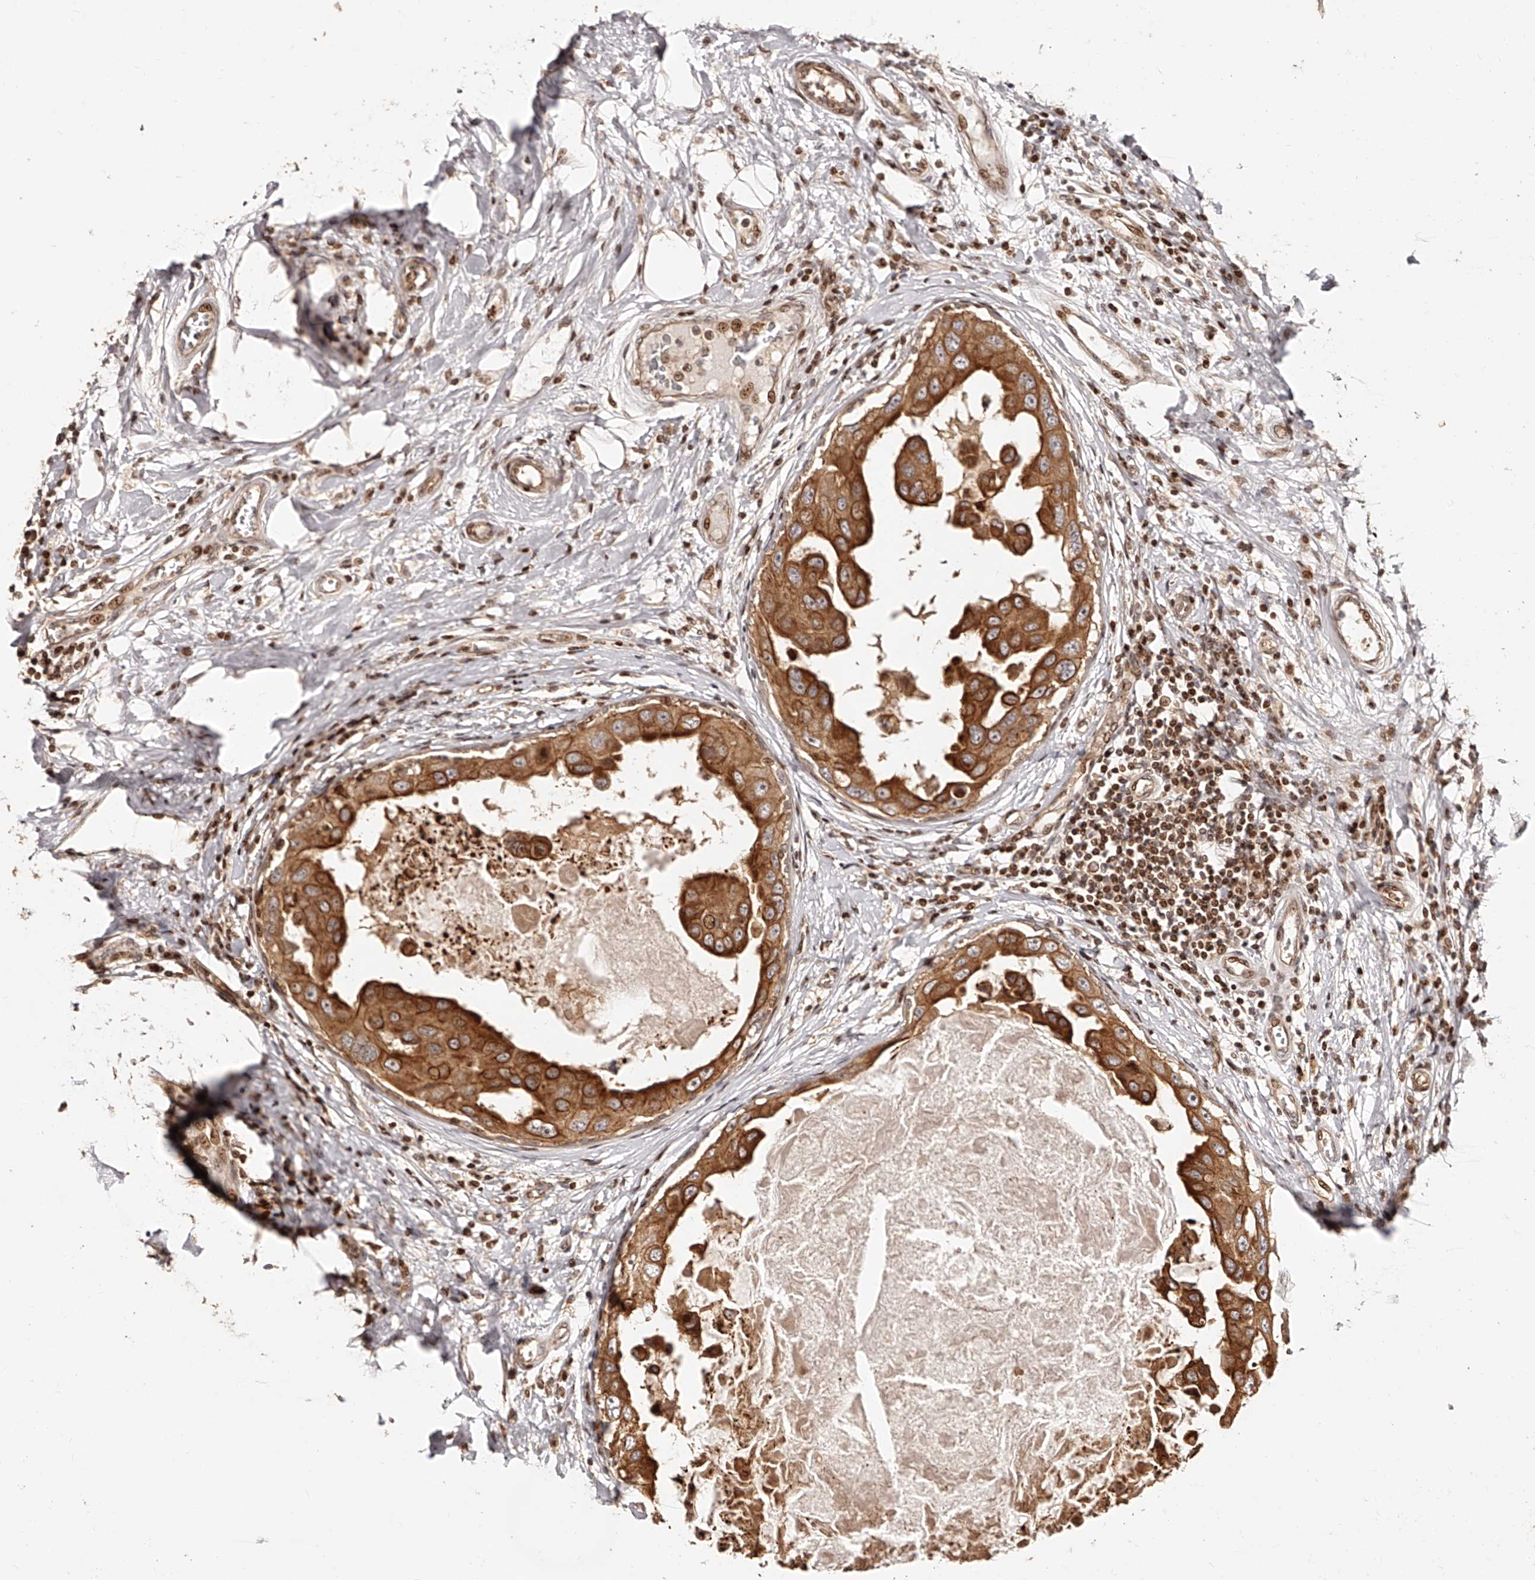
{"staining": {"intensity": "moderate", "quantity": ">75%", "location": "cytoplasmic/membranous"}, "tissue": "breast cancer", "cell_type": "Tumor cells", "image_type": "cancer", "snomed": [{"axis": "morphology", "description": "Duct carcinoma"}, {"axis": "topography", "description": "Breast"}], "caption": "This is a micrograph of IHC staining of breast cancer, which shows moderate positivity in the cytoplasmic/membranous of tumor cells.", "gene": "PFDN2", "patient": {"sex": "female", "age": 27}}